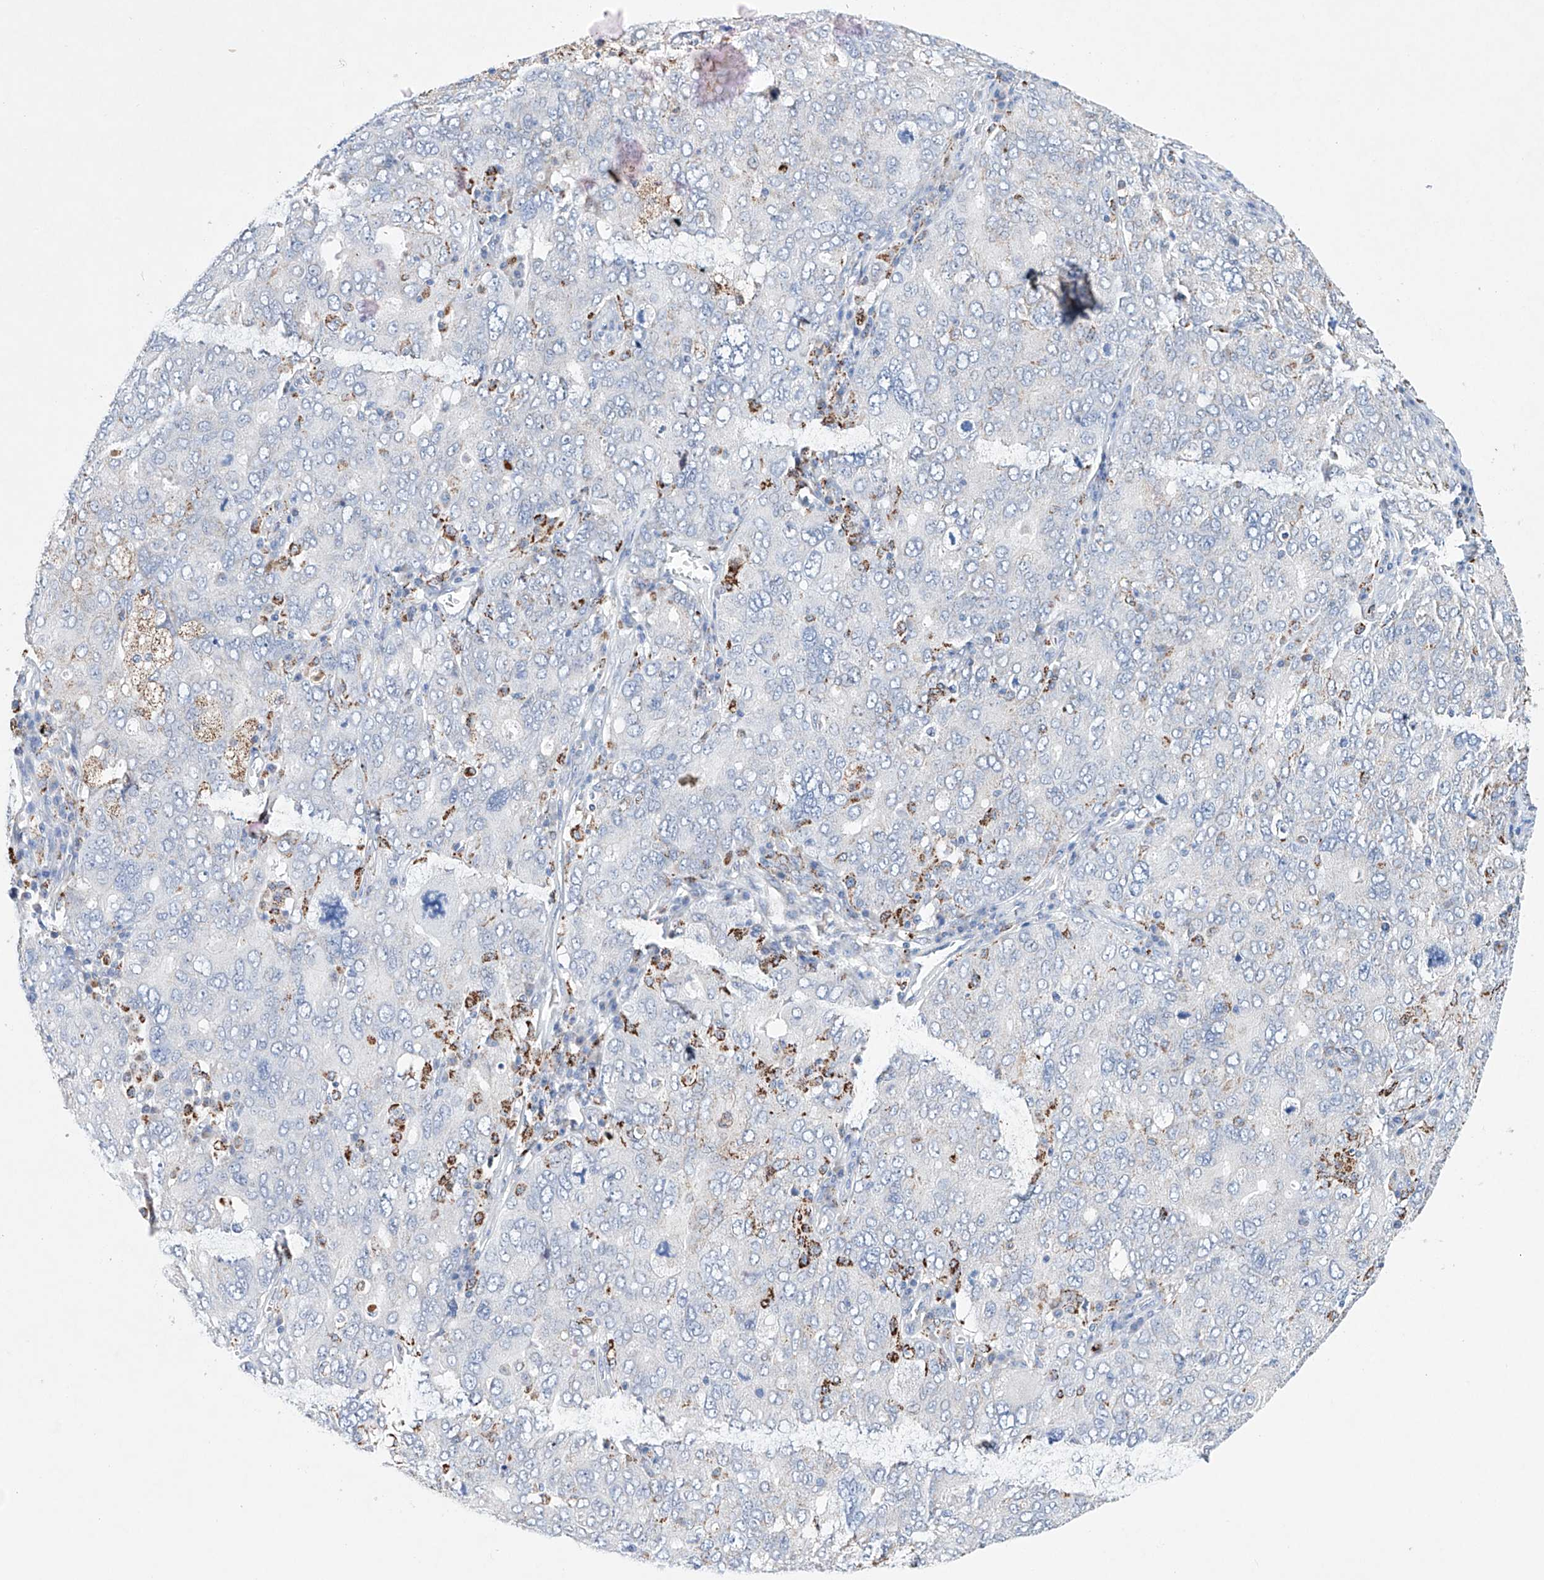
{"staining": {"intensity": "moderate", "quantity": "<25%", "location": "cytoplasmic/membranous"}, "tissue": "ovarian cancer", "cell_type": "Tumor cells", "image_type": "cancer", "snomed": [{"axis": "morphology", "description": "Carcinoma, endometroid"}, {"axis": "topography", "description": "Ovary"}], "caption": "A high-resolution histopathology image shows IHC staining of ovarian cancer, which exhibits moderate cytoplasmic/membranous expression in approximately <25% of tumor cells.", "gene": "NRROS", "patient": {"sex": "female", "age": 62}}